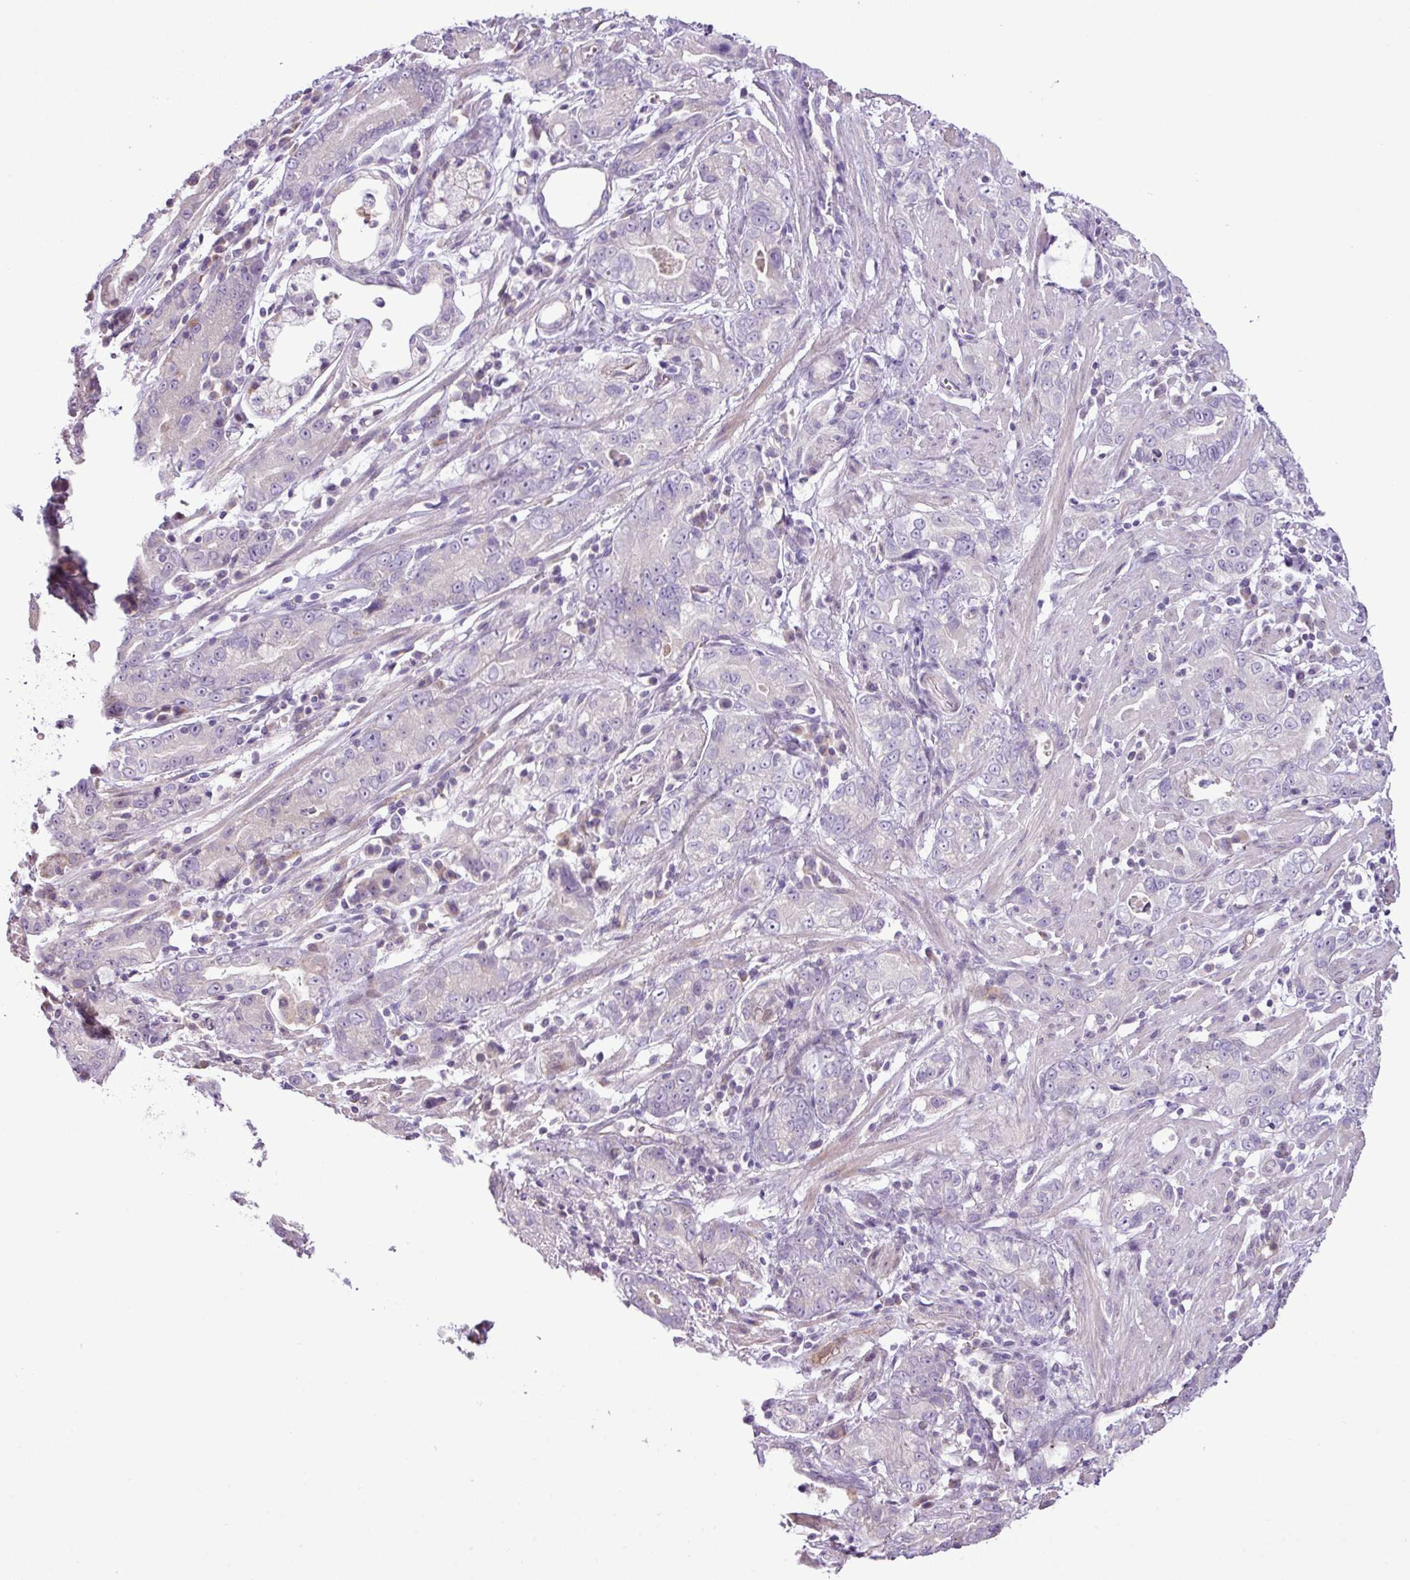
{"staining": {"intensity": "negative", "quantity": "none", "location": "none"}, "tissue": "stomach cancer", "cell_type": "Tumor cells", "image_type": "cancer", "snomed": [{"axis": "morphology", "description": "Adenocarcinoma, NOS"}, {"axis": "topography", "description": "Stomach"}], "caption": "Stomach adenocarcinoma stained for a protein using immunohistochemistry (IHC) shows no expression tumor cells.", "gene": "DNAJB13", "patient": {"sex": "male", "age": 55}}